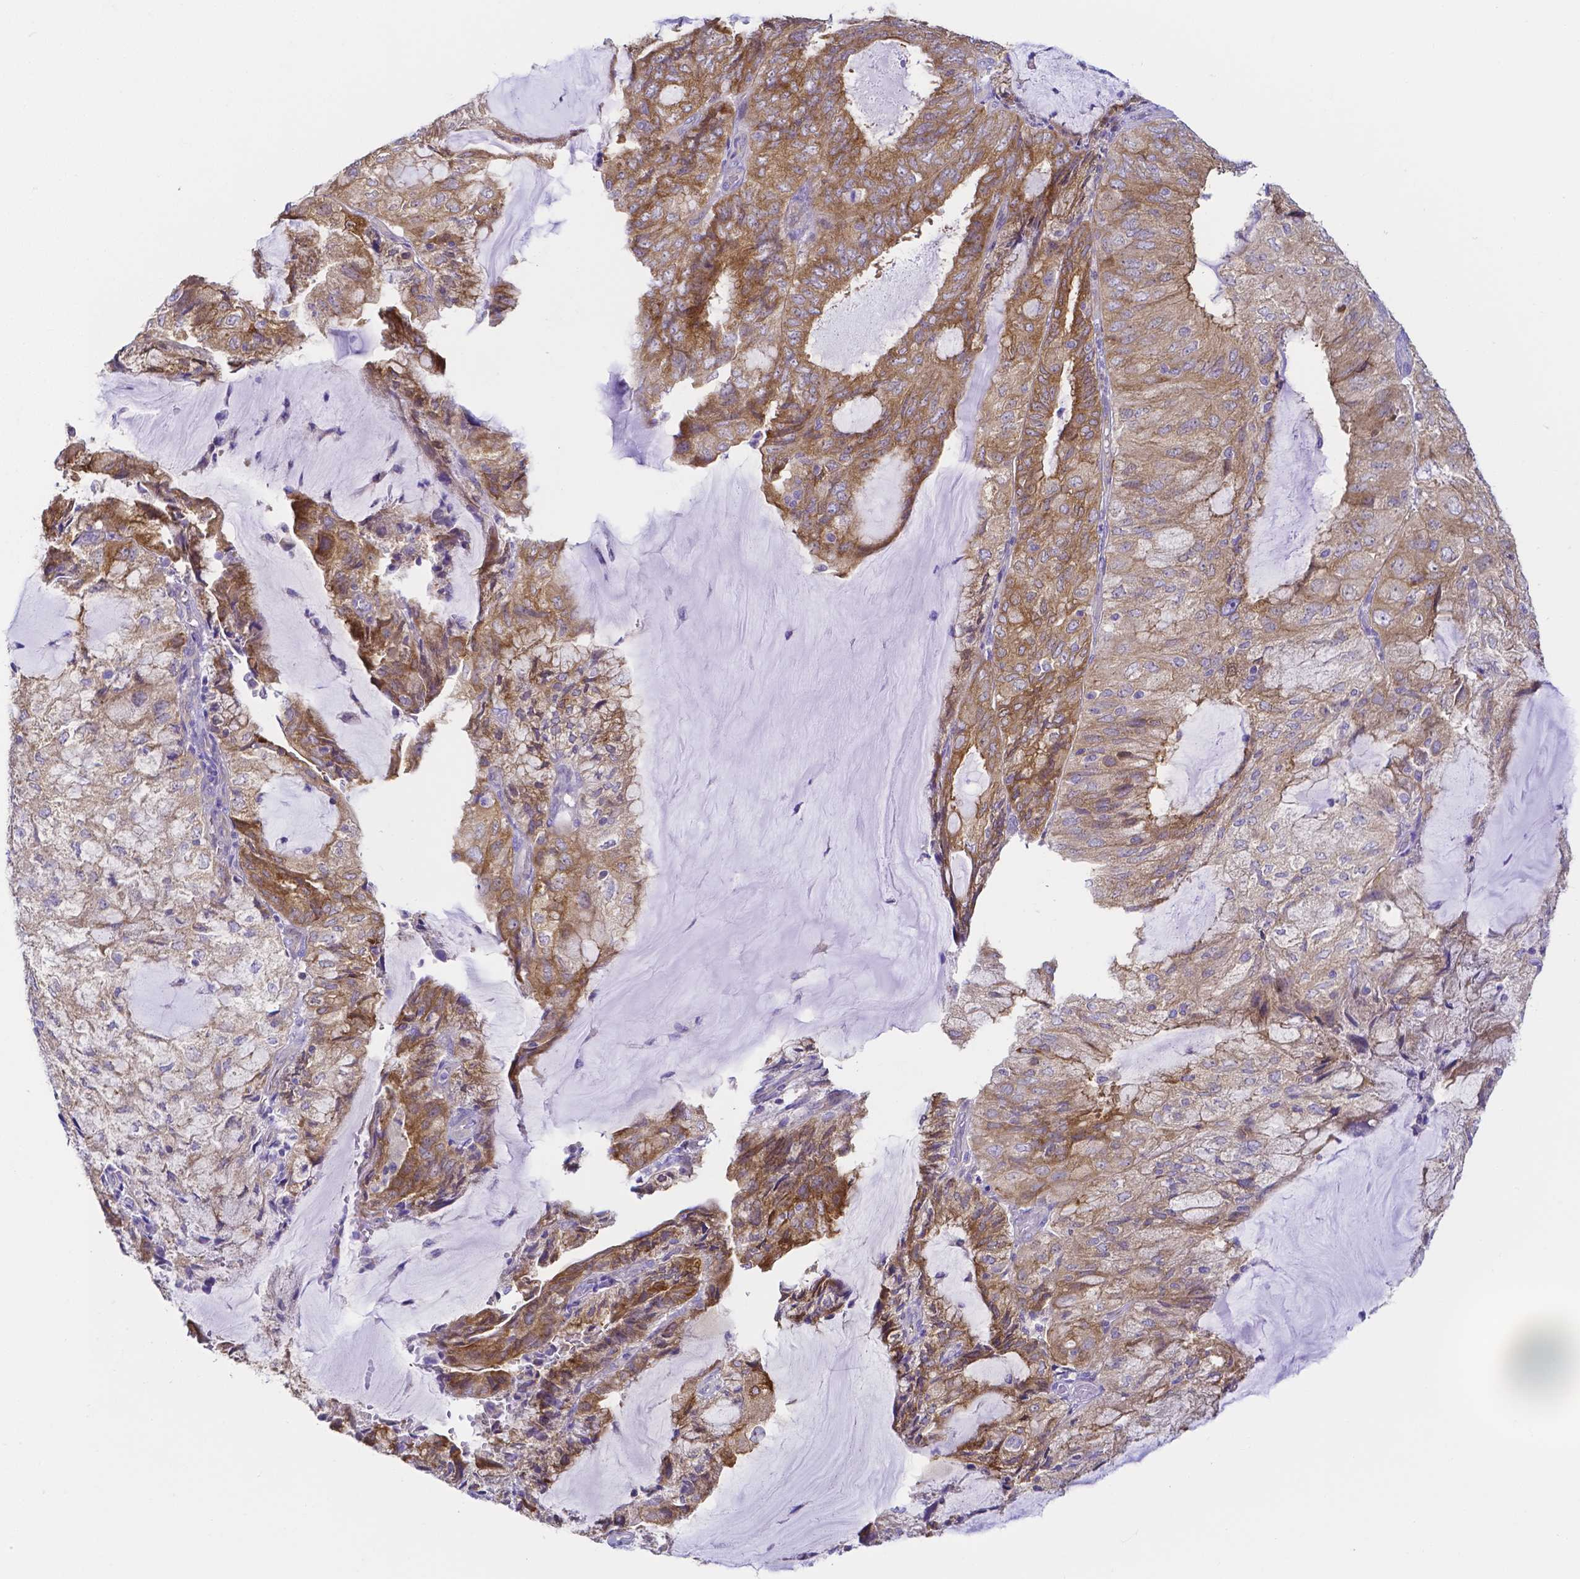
{"staining": {"intensity": "moderate", "quantity": ">75%", "location": "cytoplasmic/membranous"}, "tissue": "endometrial cancer", "cell_type": "Tumor cells", "image_type": "cancer", "snomed": [{"axis": "morphology", "description": "Adenocarcinoma, NOS"}, {"axis": "topography", "description": "Endometrium"}], "caption": "Moderate cytoplasmic/membranous protein positivity is seen in approximately >75% of tumor cells in endometrial cancer. Nuclei are stained in blue.", "gene": "PKP3", "patient": {"sex": "female", "age": 81}}